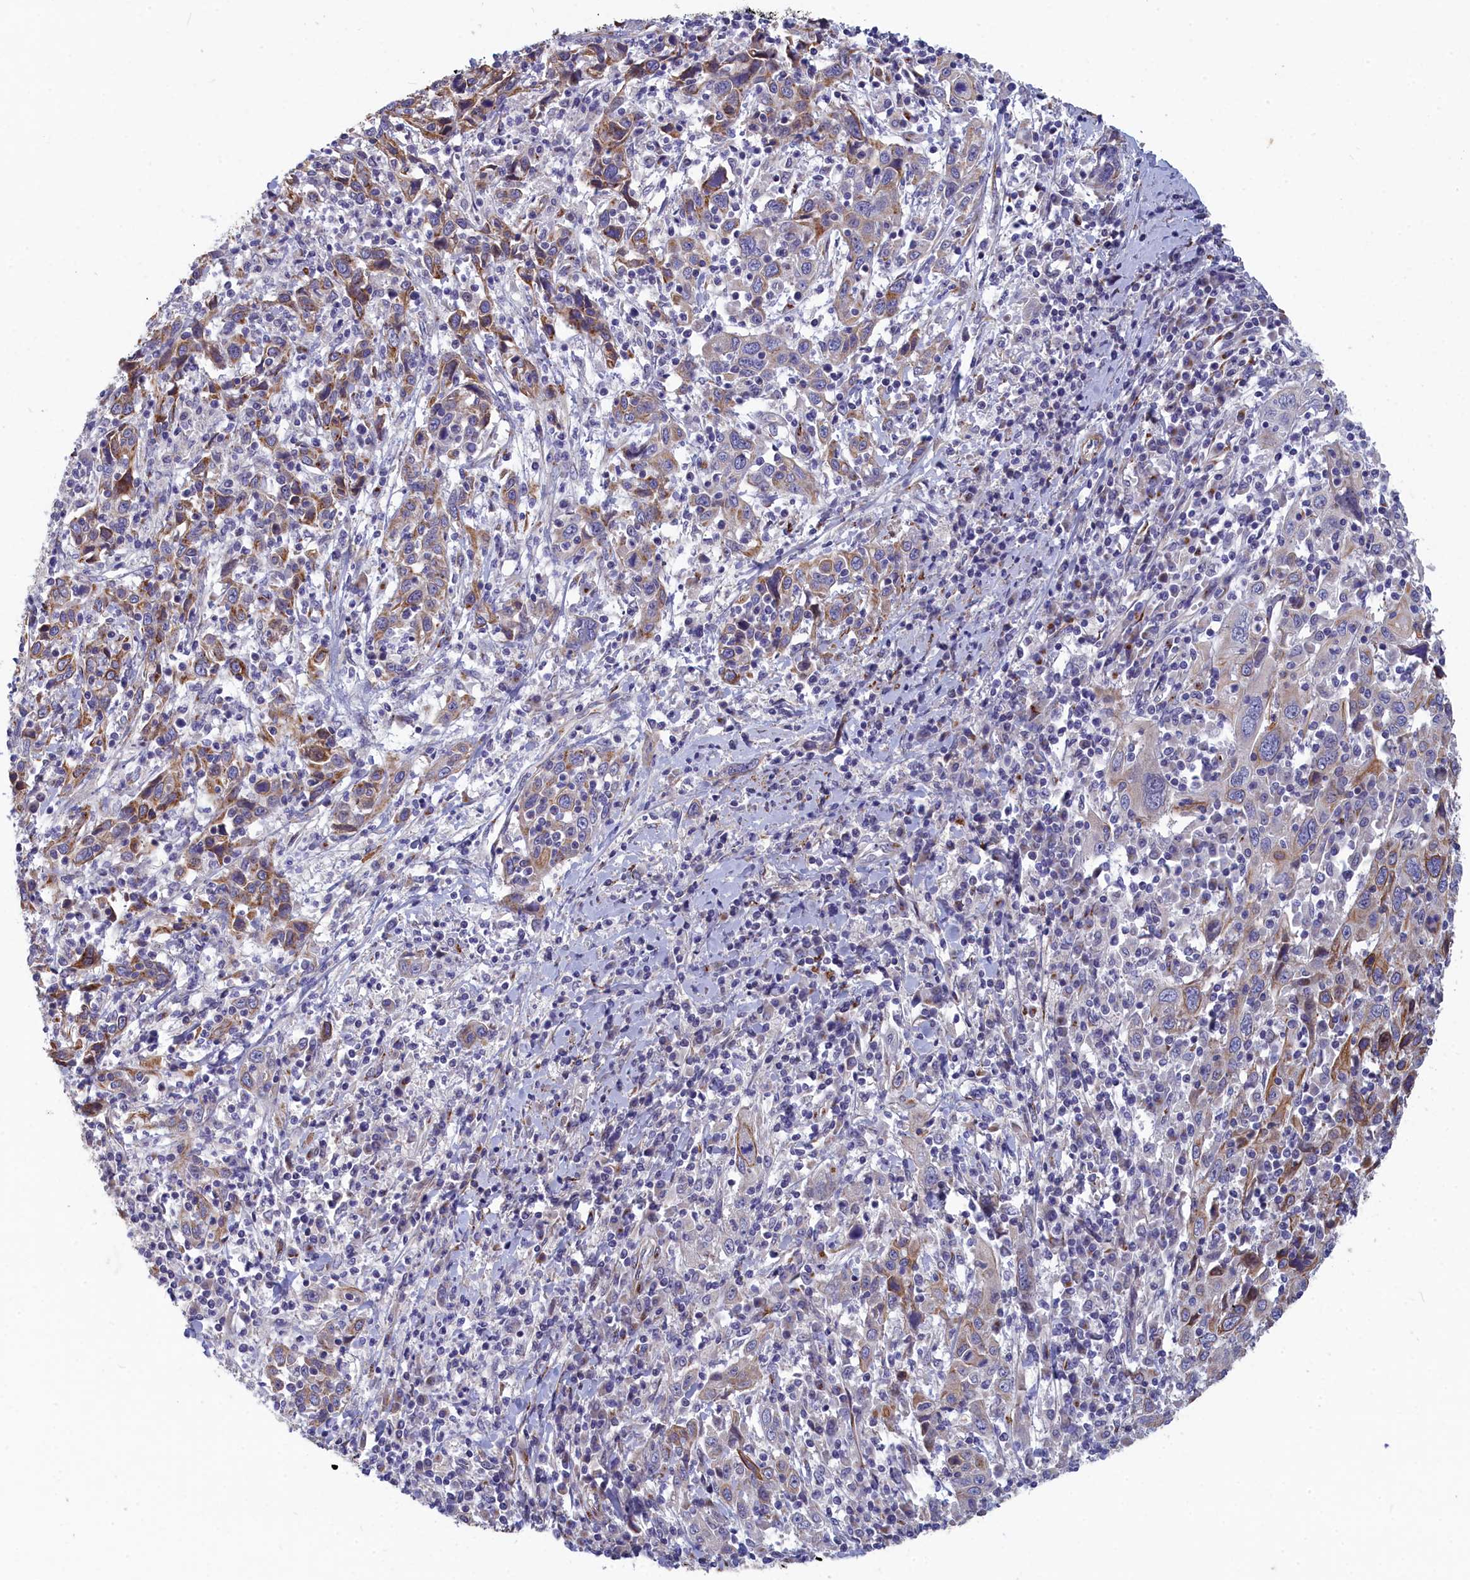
{"staining": {"intensity": "moderate", "quantity": "<25%", "location": "cytoplasmic/membranous"}, "tissue": "cervical cancer", "cell_type": "Tumor cells", "image_type": "cancer", "snomed": [{"axis": "morphology", "description": "Squamous cell carcinoma, NOS"}, {"axis": "topography", "description": "Cervix"}], "caption": "About <25% of tumor cells in human squamous cell carcinoma (cervical) display moderate cytoplasmic/membranous protein positivity as visualized by brown immunohistochemical staining.", "gene": "TUBGCP4", "patient": {"sex": "female", "age": 46}}